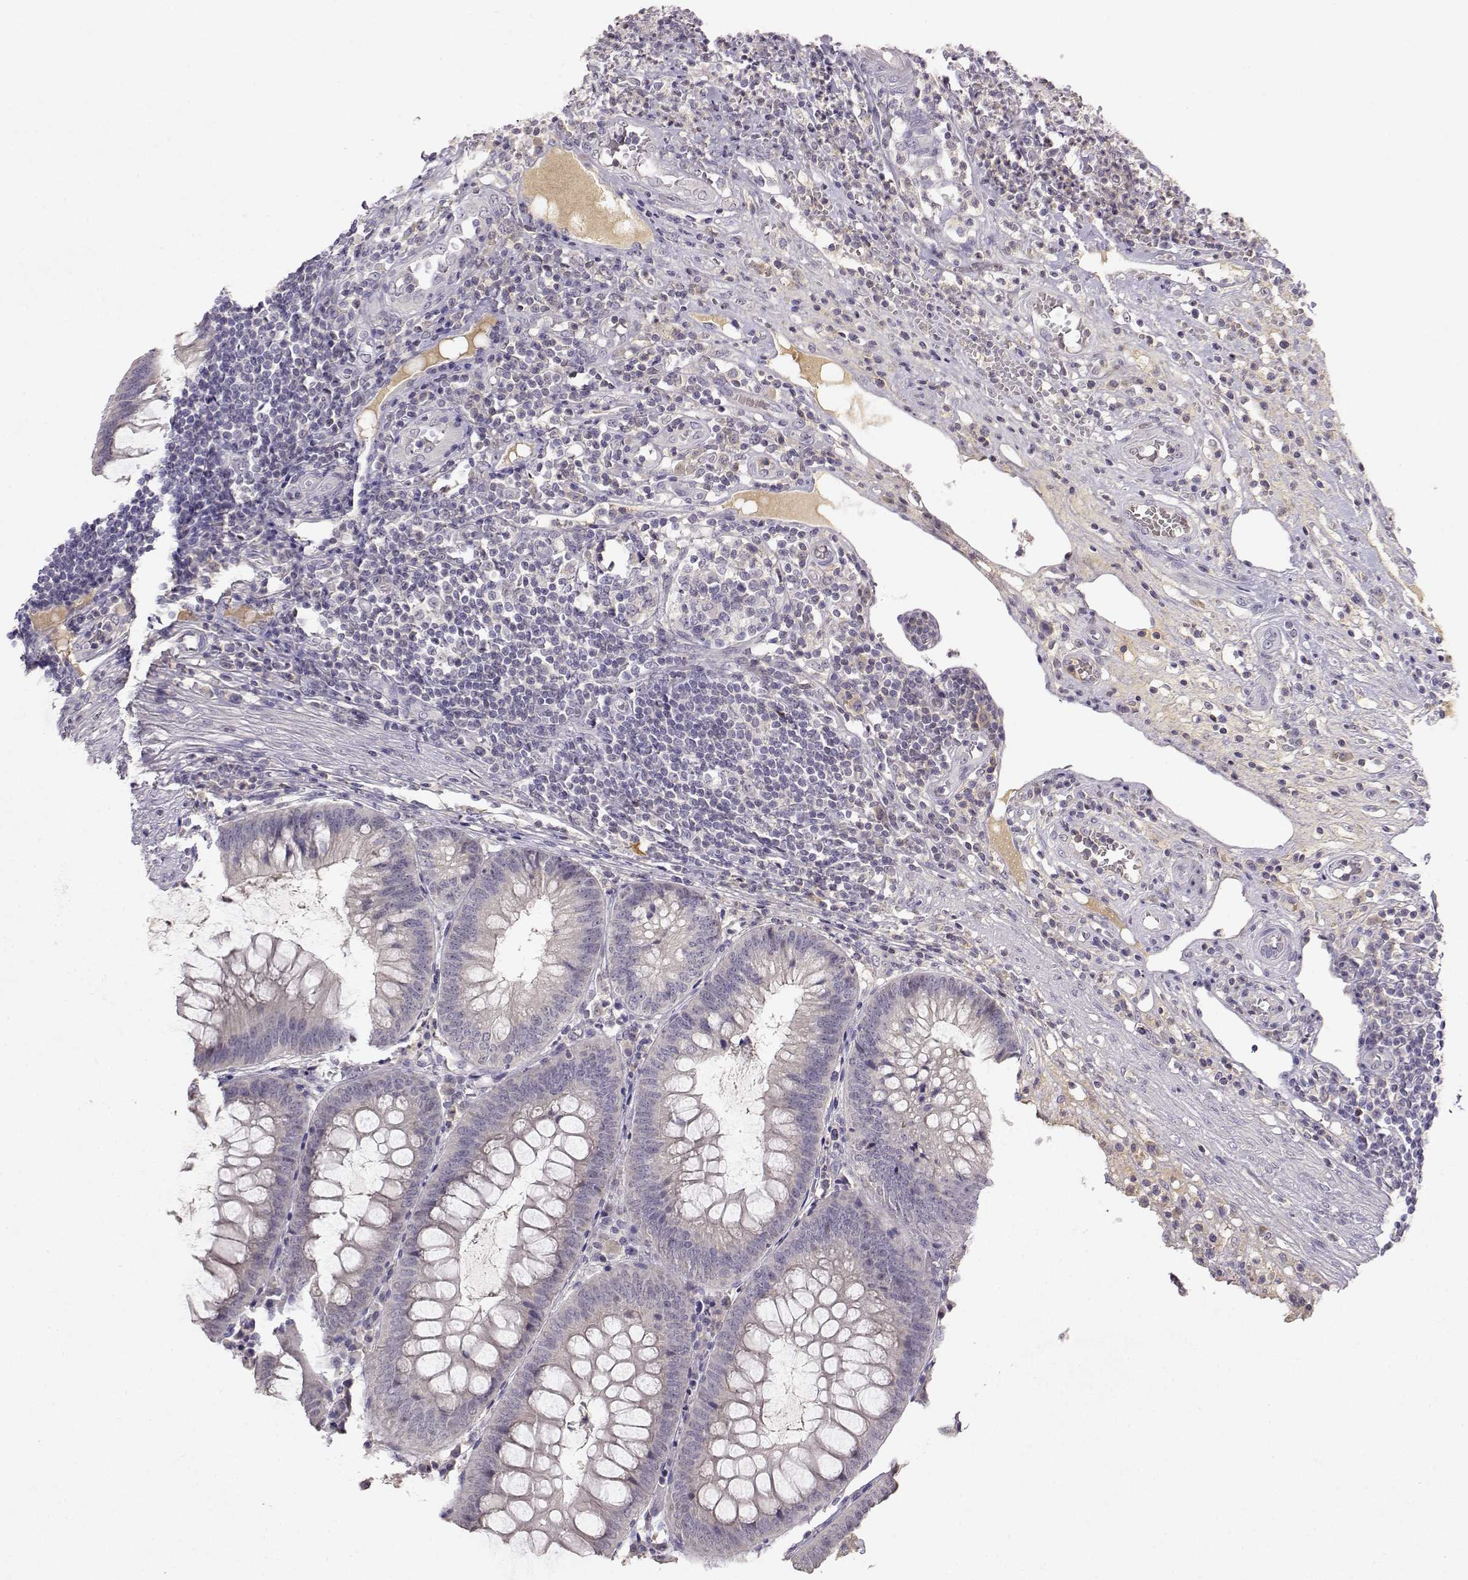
{"staining": {"intensity": "negative", "quantity": "none", "location": "none"}, "tissue": "appendix", "cell_type": "Glandular cells", "image_type": "normal", "snomed": [{"axis": "morphology", "description": "Normal tissue, NOS"}, {"axis": "morphology", "description": "Inflammation, NOS"}, {"axis": "topography", "description": "Appendix"}], "caption": "High power microscopy photomicrograph of an IHC histopathology image of unremarkable appendix, revealing no significant expression in glandular cells.", "gene": "TACR1", "patient": {"sex": "male", "age": 16}}